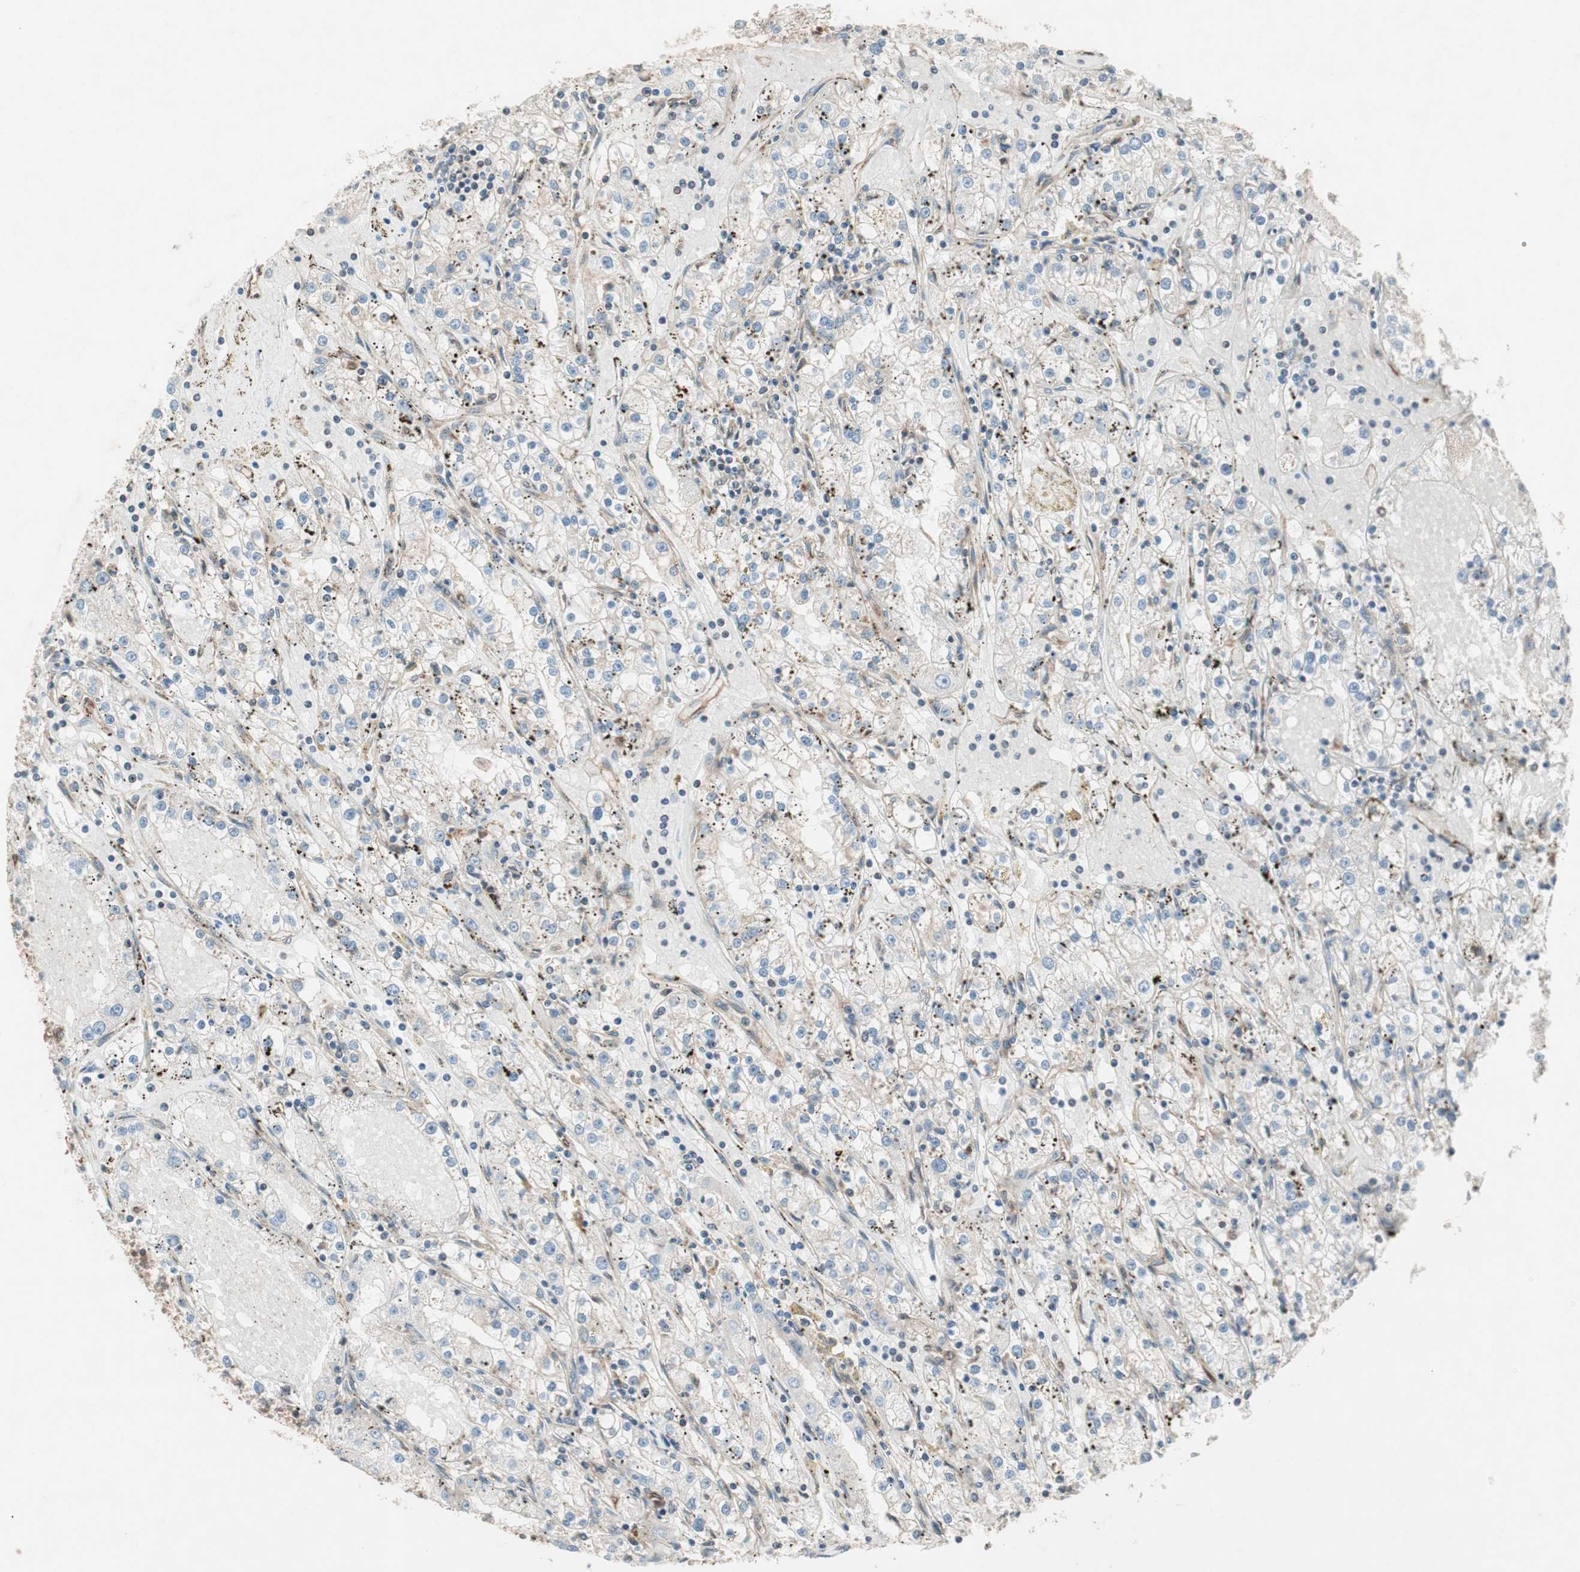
{"staining": {"intensity": "weak", "quantity": "25%-75%", "location": "cytoplasmic/membranous"}, "tissue": "renal cancer", "cell_type": "Tumor cells", "image_type": "cancer", "snomed": [{"axis": "morphology", "description": "Adenocarcinoma, NOS"}, {"axis": "topography", "description": "Kidney"}], "caption": "Protein expression analysis of renal cancer displays weak cytoplasmic/membranous positivity in about 25%-75% of tumor cells.", "gene": "RAB5A", "patient": {"sex": "male", "age": 56}}